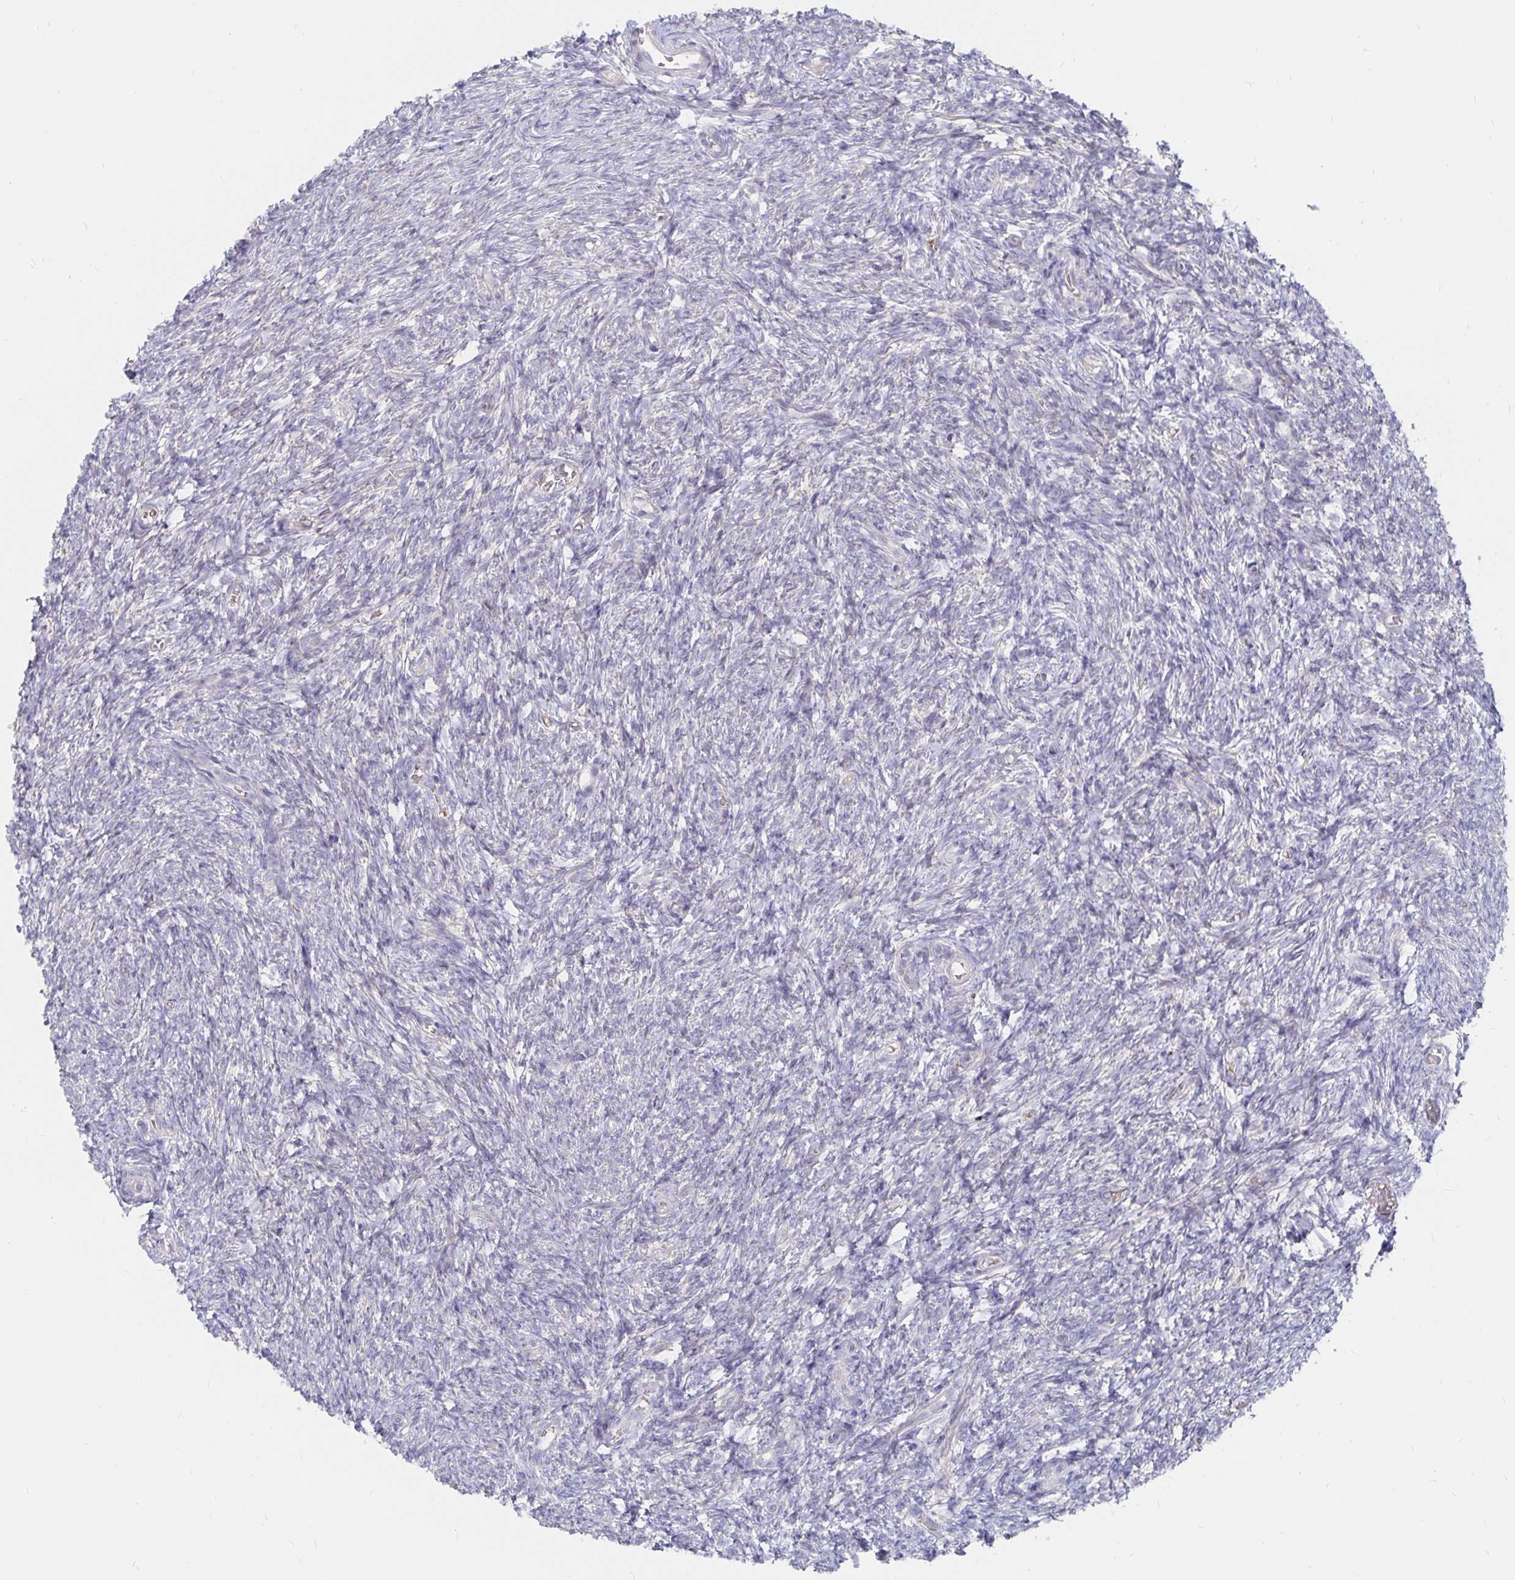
{"staining": {"intensity": "strong", "quantity": ">75%", "location": "cytoplasmic/membranous"}, "tissue": "ovary", "cell_type": "Follicle cells", "image_type": "normal", "snomed": [{"axis": "morphology", "description": "Normal tissue, NOS"}, {"axis": "topography", "description": "Ovary"}], "caption": "Protein staining of benign ovary shows strong cytoplasmic/membranous expression in approximately >75% of follicle cells. The protein of interest is shown in brown color, while the nuclei are stained blue.", "gene": "KCTD19", "patient": {"sex": "female", "age": 39}}